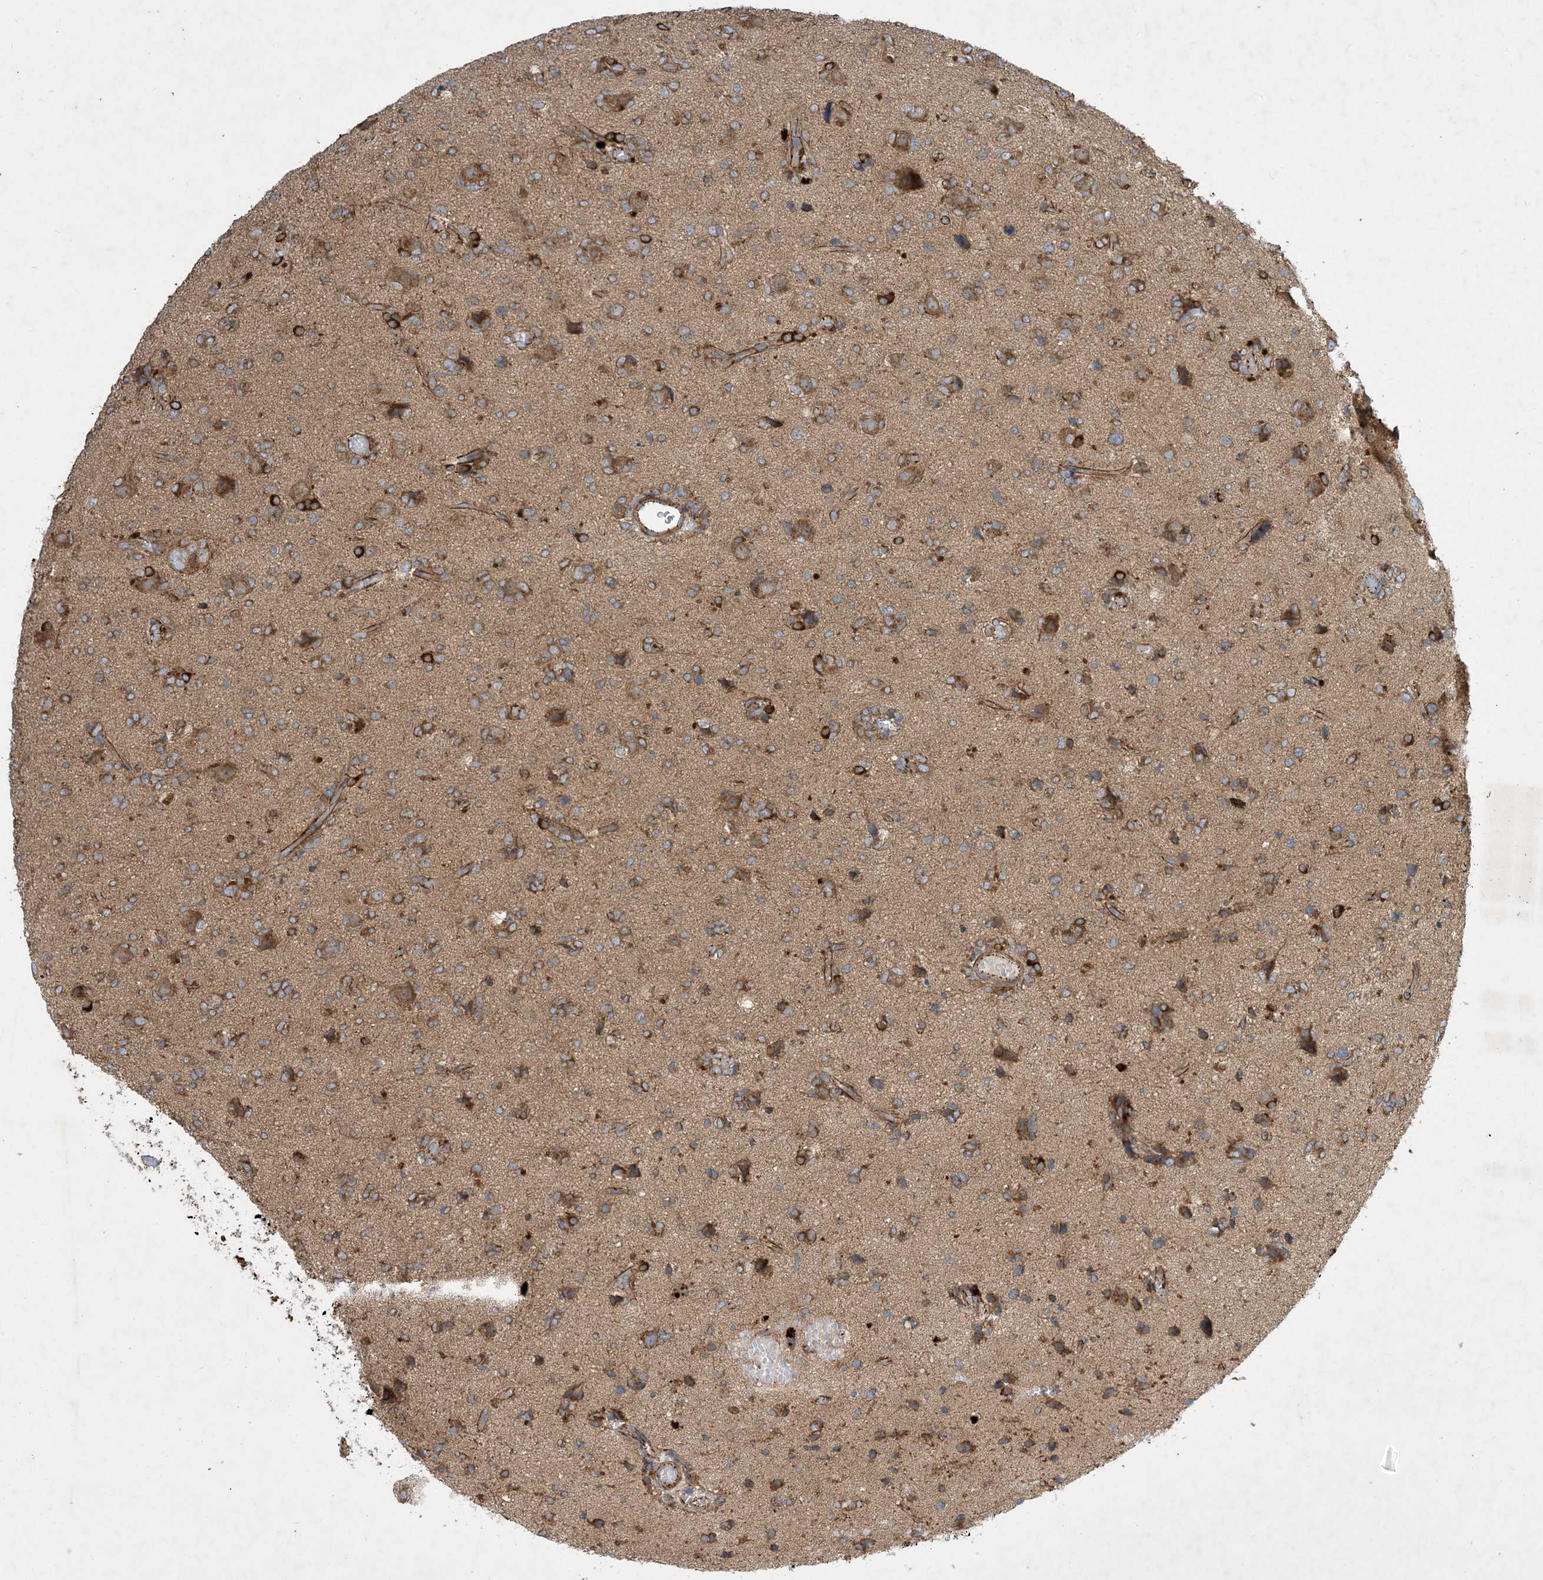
{"staining": {"intensity": "moderate", "quantity": ">75%", "location": "cytoplasmic/membranous"}, "tissue": "glioma", "cell_type": "Tumor cells", "image_type": "cancer", "snomed": [{"axis": "morphology", "description": "Glioma, malignant, High grade"}, {"axis": "topography", "description": "Brain"}], "caption": "Immunohistochemistry (DAB) staining of human glioma displays moderate cytoplasmic/membranous protein staining in about >75% of tumor cells.", "gene": "OTOP1", "patient": {"sex": "female", "age": 59}}